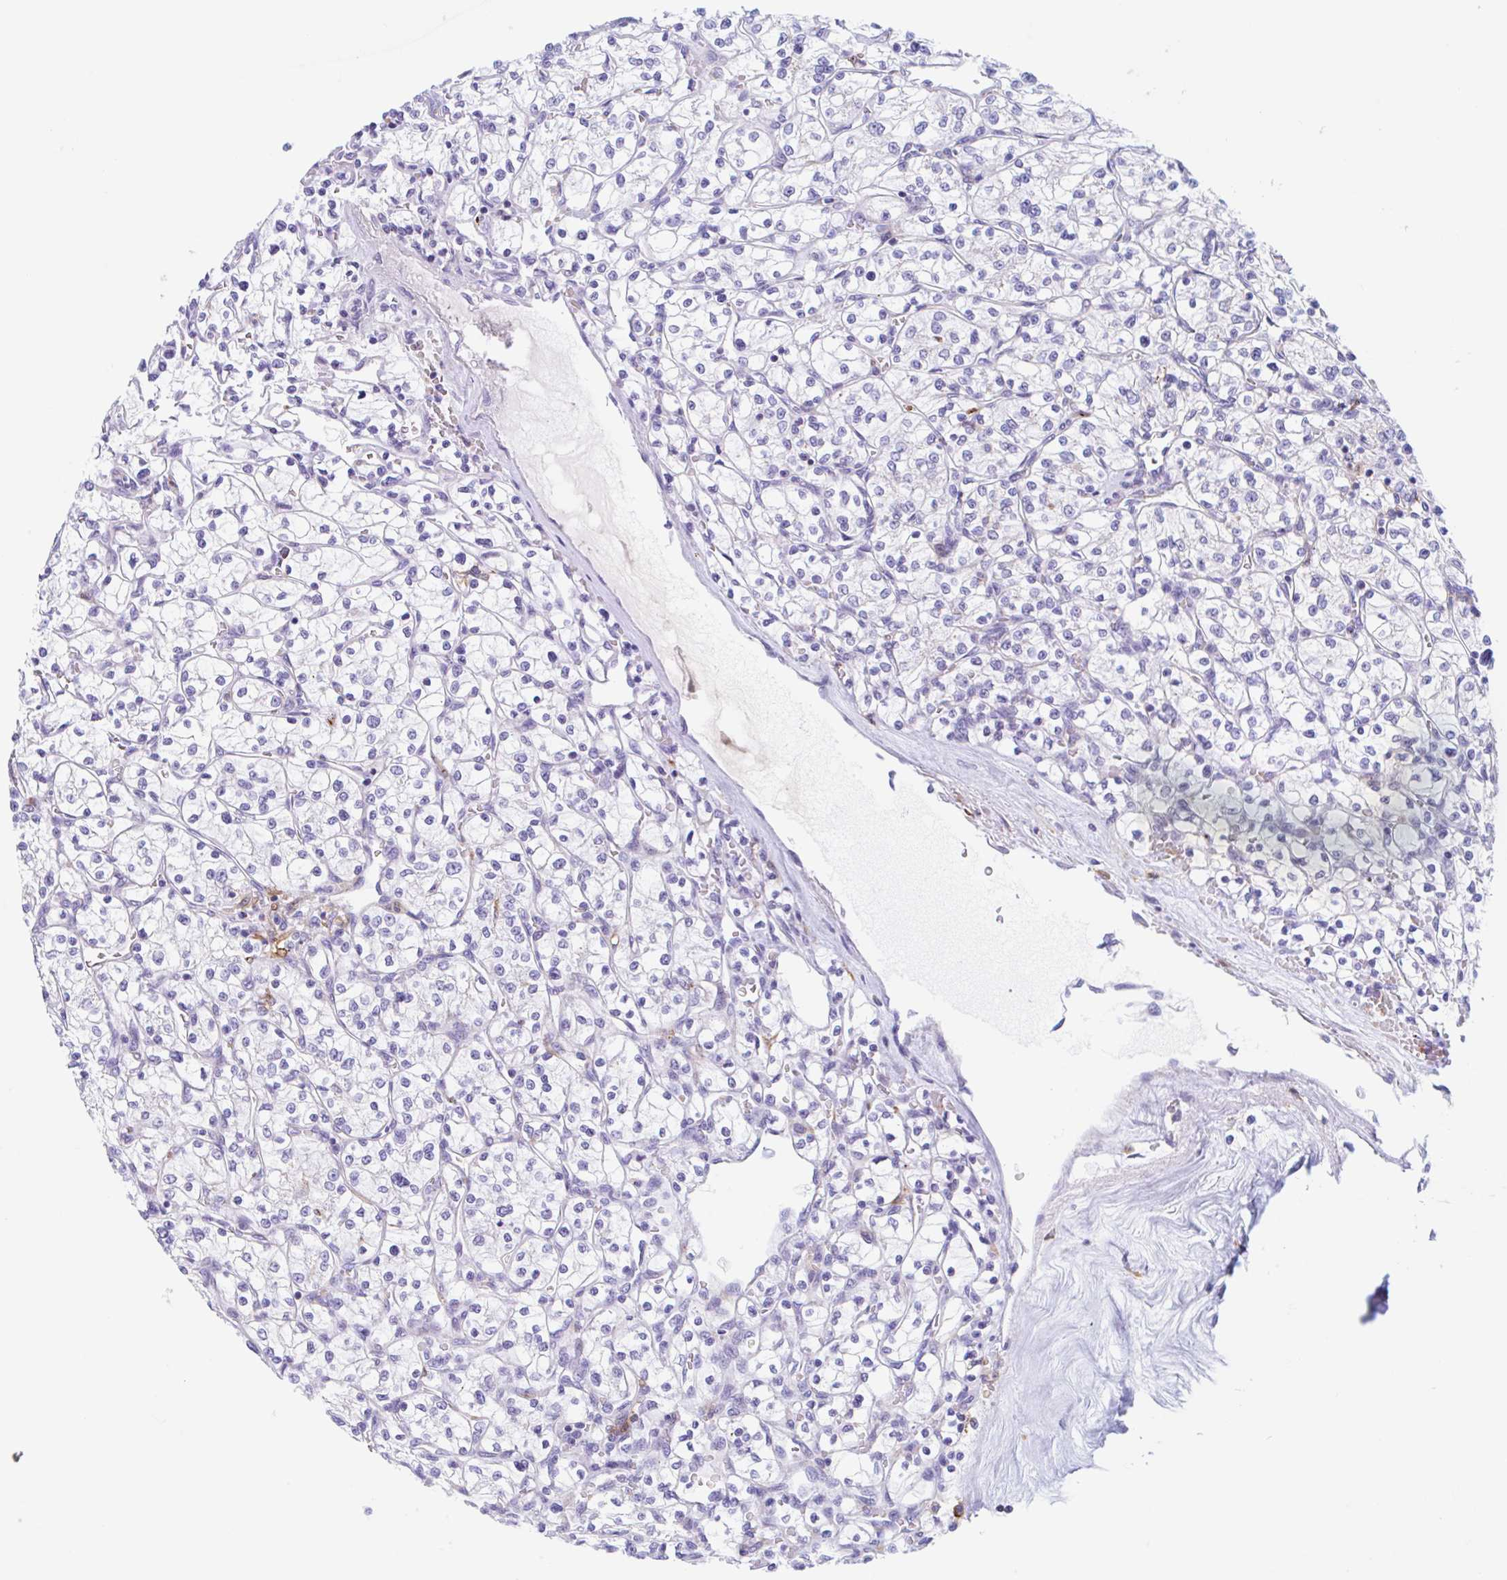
{"staining": {"intensity": "negative", "quantity": "none", "location": "none"}, "tissue": "renal cancer", "cell_type": "Tumor cells", "image_type": "cancer", "snomed": [{"axis": "morphology", "description": "Adenocarcinoma, NOS"}, {"axis": "topography", "description": "Kidney"}], "caption": "Tumor cells are negative for brown protein staining in adenocarcinoma (renal).", "gene": "ANKRD9", "patient": {"sex": "female", "age": 64}}